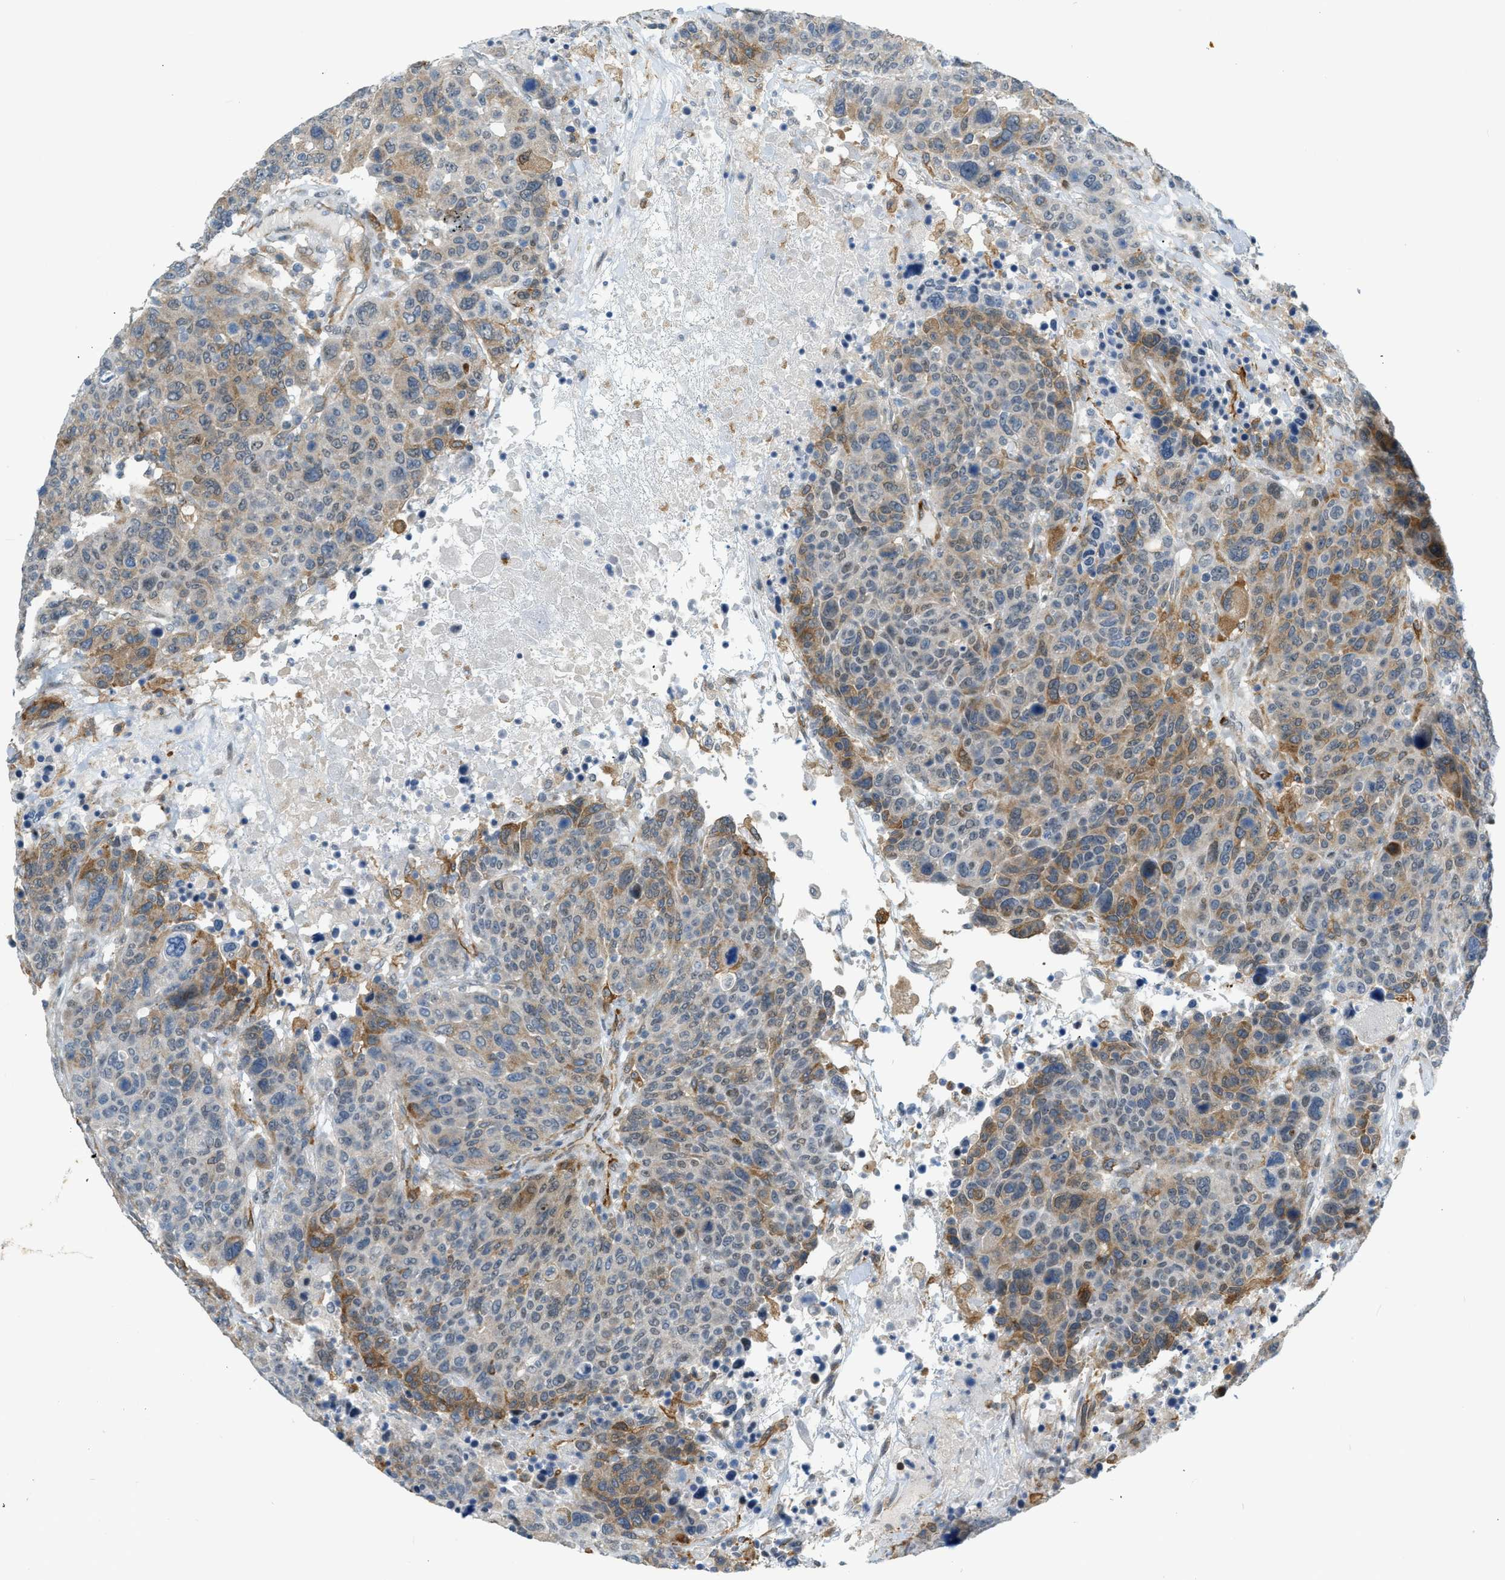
{"staining": {"intensity": "moderate", "quantity": "25%-75%", "location": "cytoplasmic/membranous"}, "tissue": "breast cancer", "cell_type": "Tumor cells", "image_type": "cancer", "snomed": [{"axis": "morphology", "description": "Duct carcinoma"}, {"axis": "topography", "description": "Breast"}], "caption": "This histopathology image exhibits breast cancer (infiltrating ductal carcinoma) stained with IHC to label a protein in brown. The cytoplasmic/membranous of tumor cells show moderate positivity for the protein. Nuclei are counter-stained blue.", "gene": "ZNF408", "patient": {"sex": "female", "age": 37}}